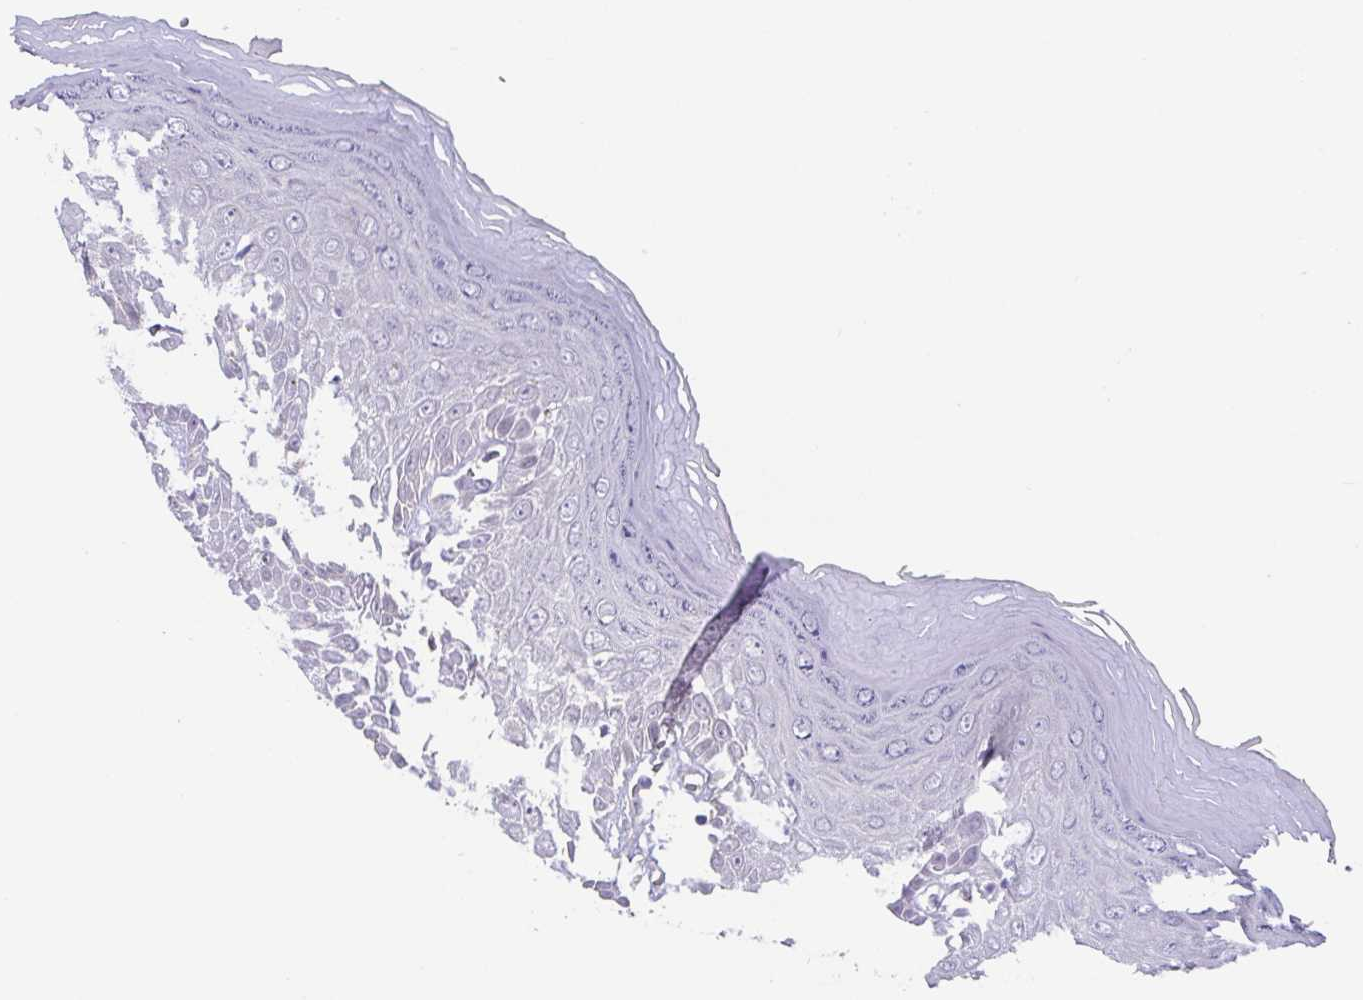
{"staining": {"intensity": "negative", "quantity": "none", "location": "none"}, "tissue": "skin", "cell_type": "Epidermal cells", "image_type": "normal", "snomed": [{"axis": "morphology", "description": "Normal tissue, NOS"}, {"axis": "topography", "description": "Anal"}, {"axis": "topography", "description": "Peripheral nerve tissue"}], "caption": "An IHC histopathology image of normal skin is shown. There is no staining in epidermal cells of skin.", "gene": "UBE2Q1", "patient": {"sex": "male", "age": 78}}